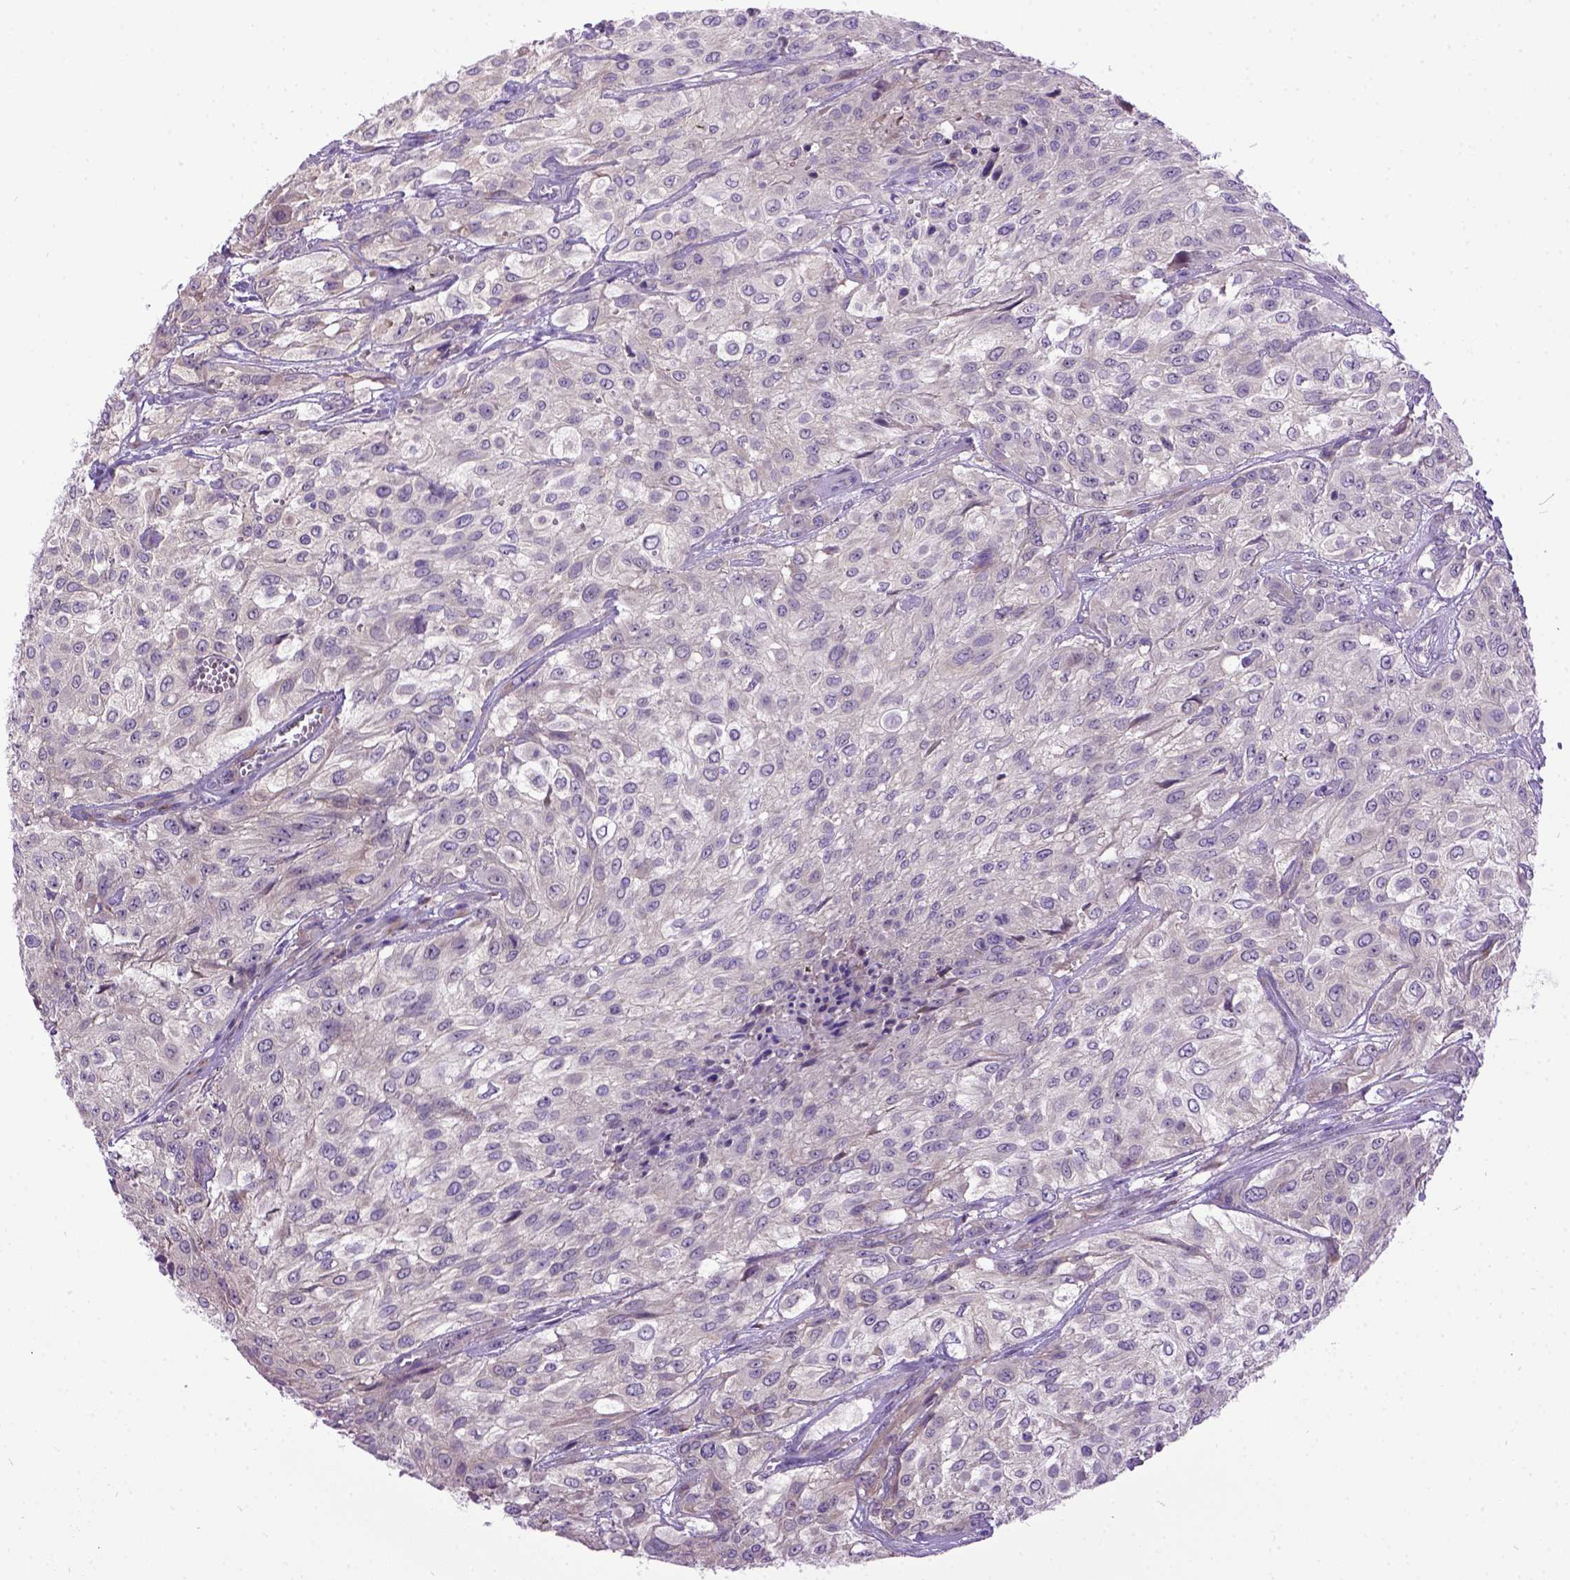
{"staining": {"intensity": "negative", "quantity": "none", "location": "none"}, "tissue": "urothelial cancer", "cell_type": "Tumor cells", "image_type": "cancer", "snomed": [{"axis": "morphology", "description": "Urothelial carcinoma, High grade"}, {"axis": "topography", "description": "Urinary bladder"}], "caption": "Immunohistochemistry (IHC) micrograph of high-grade urothelial carcinoma stained for a protein (brown), which exhibits no staining in tumor cells.", "gene": "NEK5", "patient": {"sex": "male", "age": 57}}